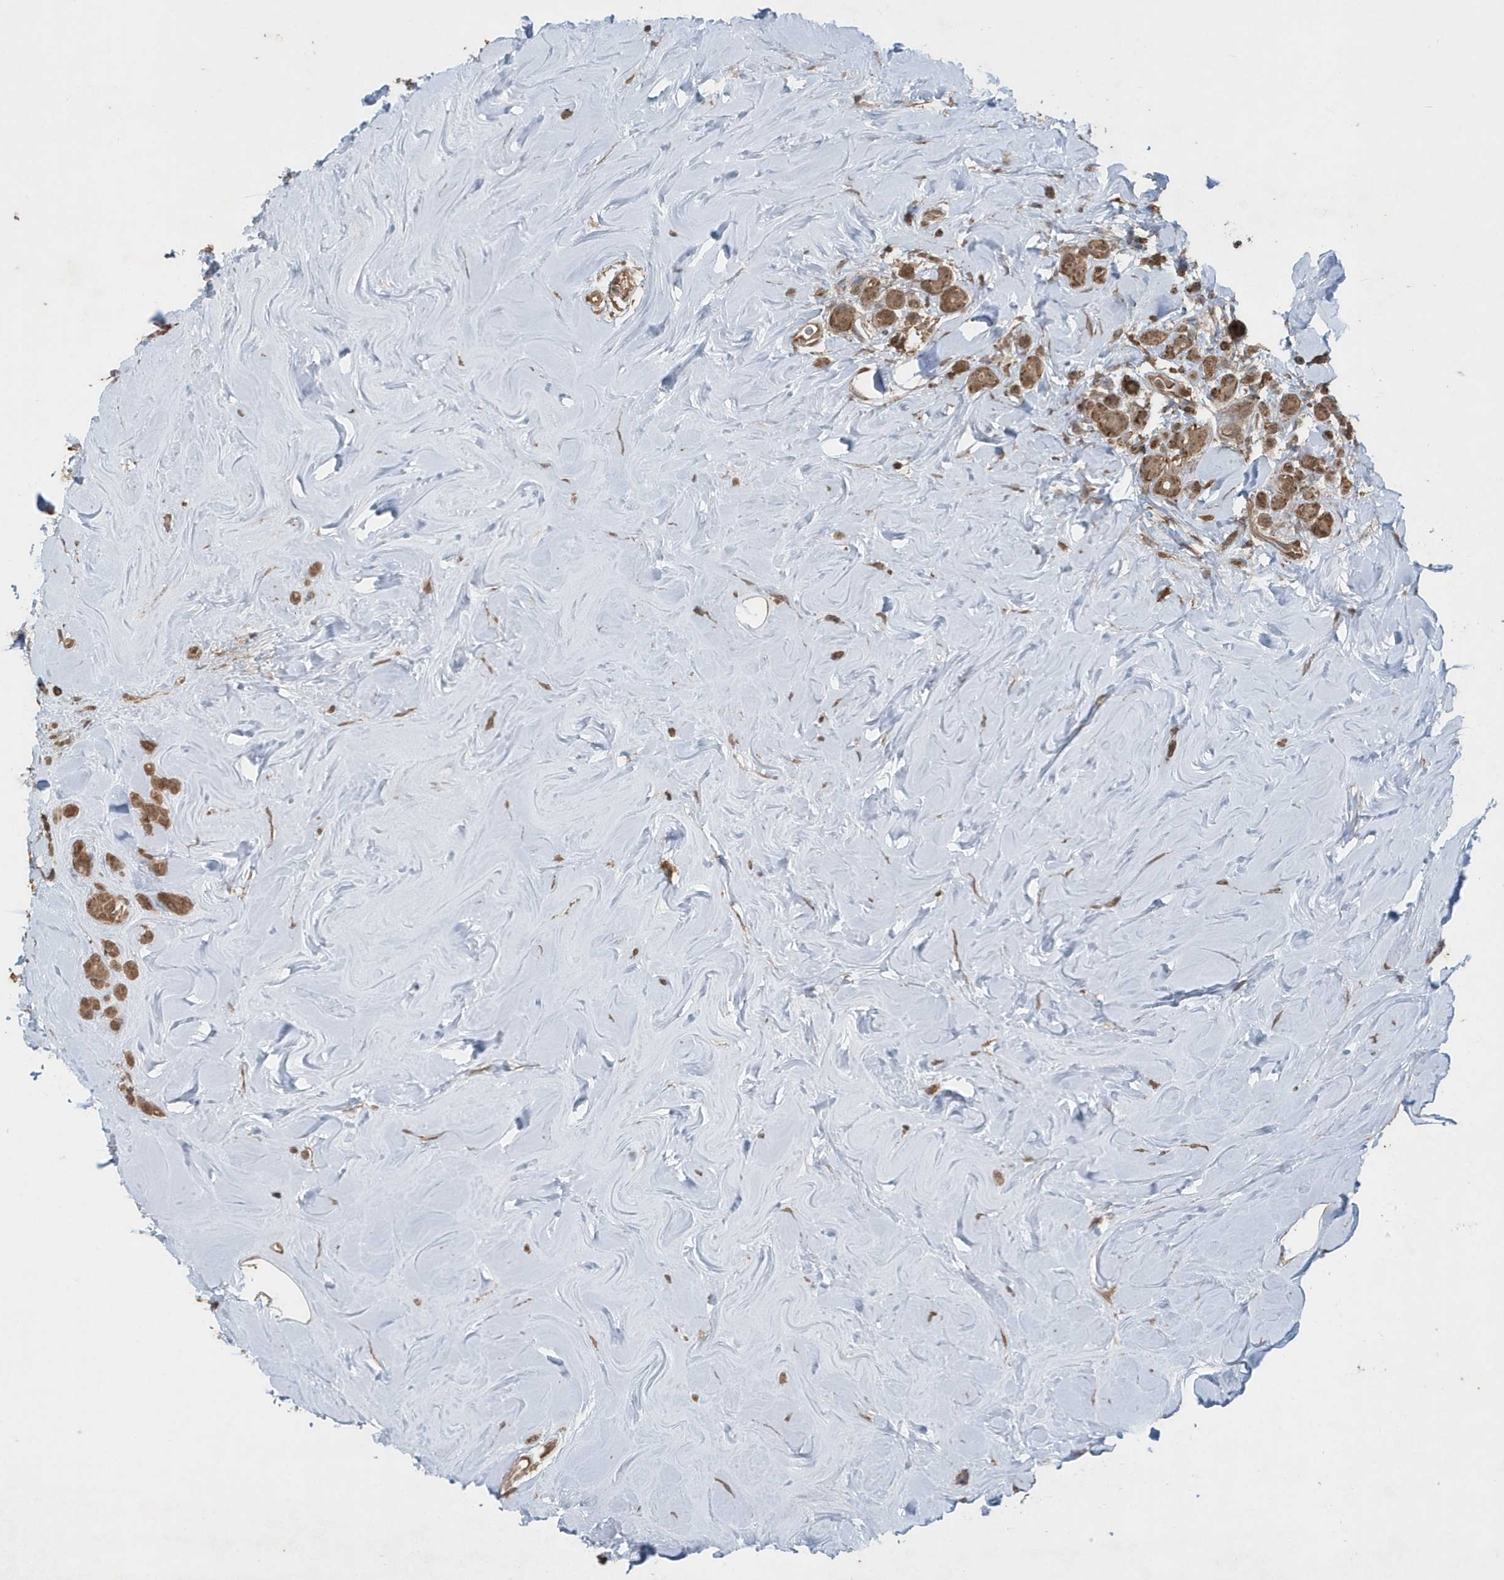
{"staining": {"intensity": "strong", "quantity": ">75%", "location": "cytoplasmic/membranous"}, "tissue": "breast cancer", "cell_type": "Tumor cells", "image_type": "cancer", "snomed": [{"axis": "morphology", "description": "Lobular carcinoma"}, {"axis": "topography", "description": "Breast"}], "caption": "DAB immunohistochemical staining of breast cancer demonstrates strong cytoplasmic/membranous protein positivity in approximately >75% of tumor cells.", "gene": "PAXBP1", "patient": {"sex": "female", "age": 47}}